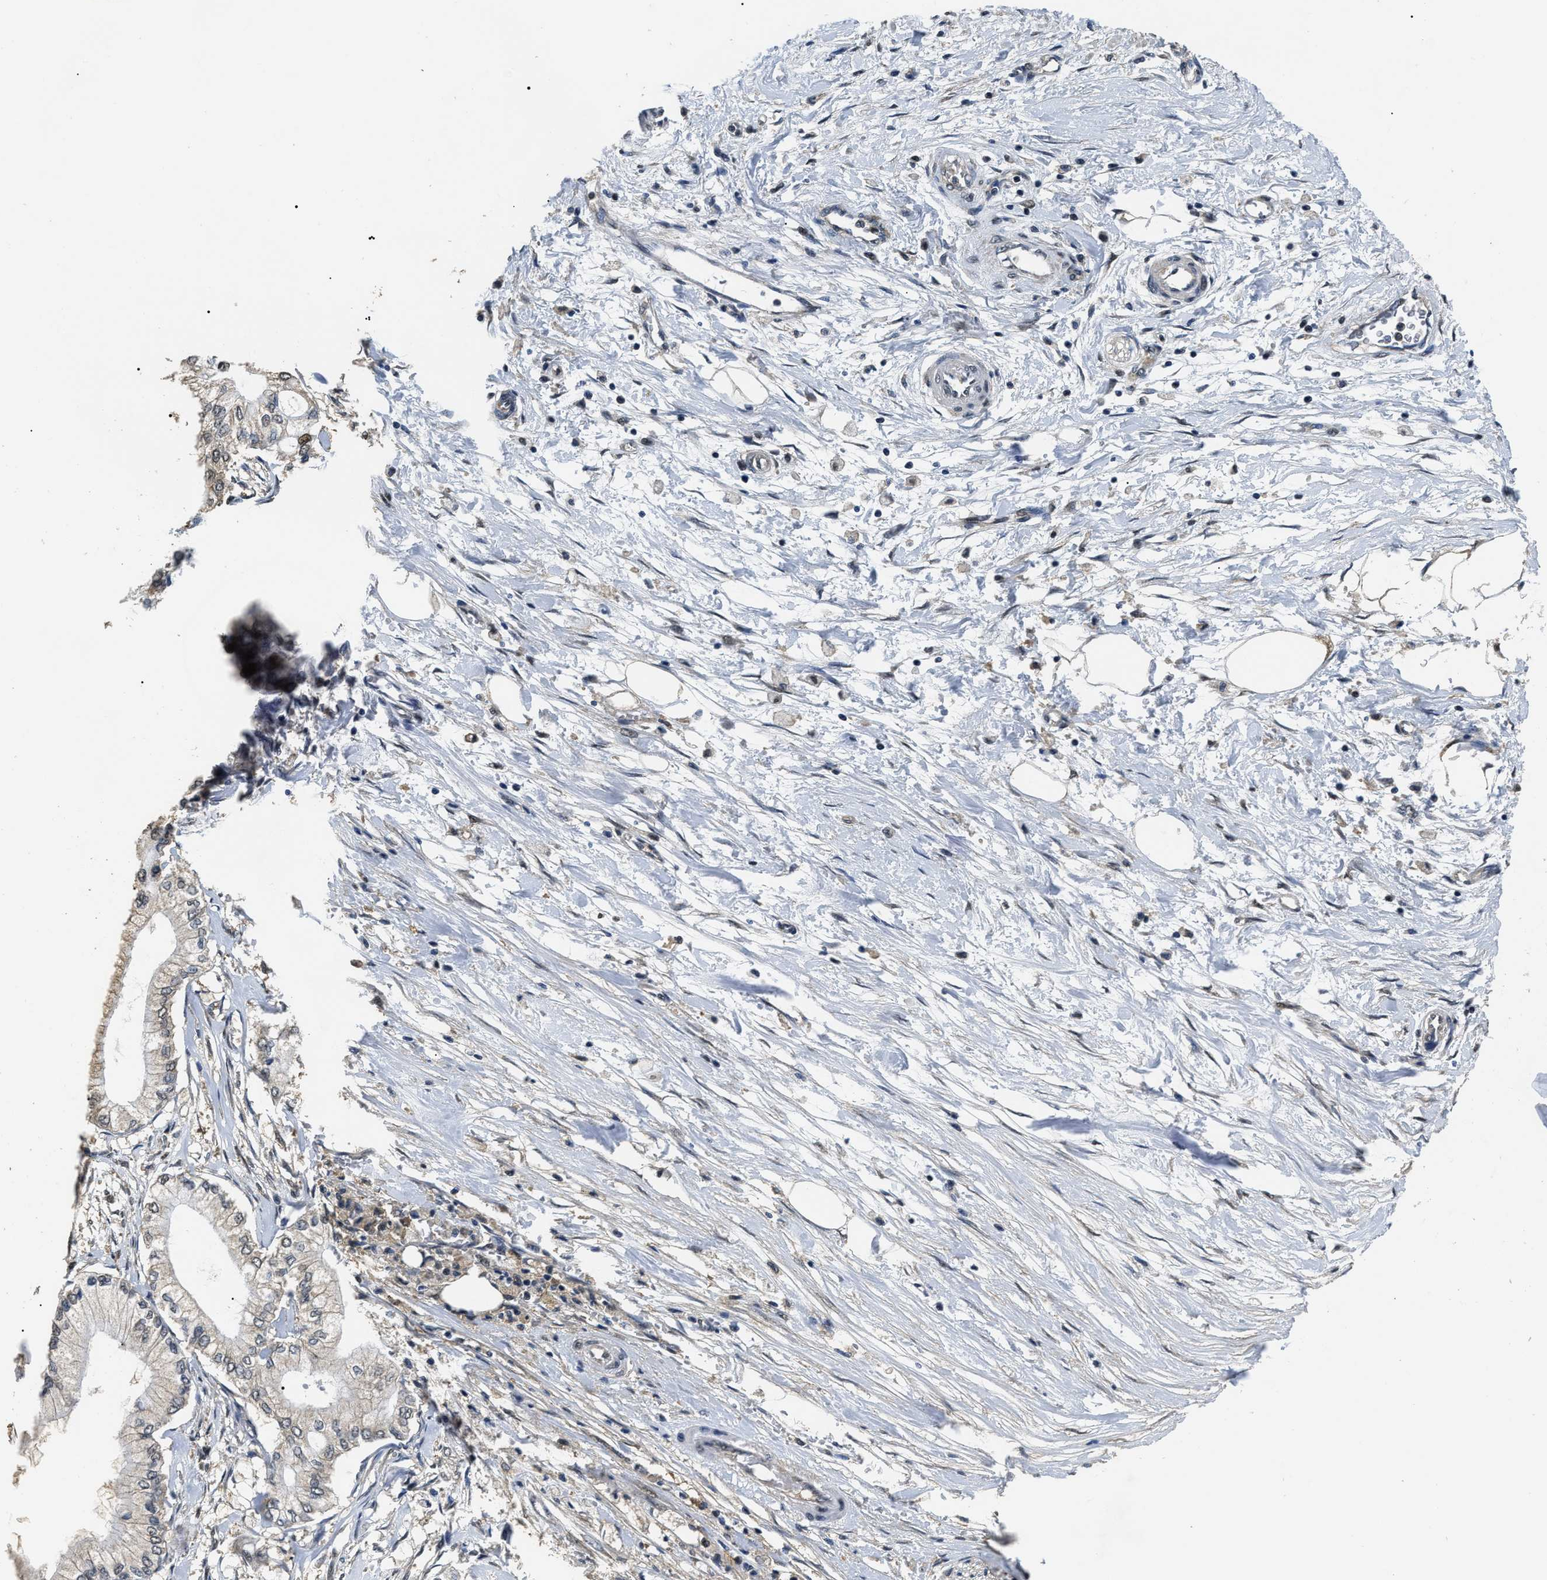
{"staining": {"intensity": "negative", "quantity": "none", "location": "none"}, "tissue": "pancreatic cancer", "cell_type": "Tumor cells", "image_type": "cancer", "snomed": [{"axis": "morphology", "description": "Adenocarcinoma, NOS"}, {"axis": "topography", "description": "Pancreas"}], "caption": "DAB (3,3'-diaminobenzidine) immunohistochemical staining of human pancreatic cancer (adenocarcinoma) exhibits no significant staining in tumor cells. (Immunohistochemistry, brightfield microscopy, high magnification).", "gene": "PSMD8", "patient": {"sex": "male", "age": 70}}